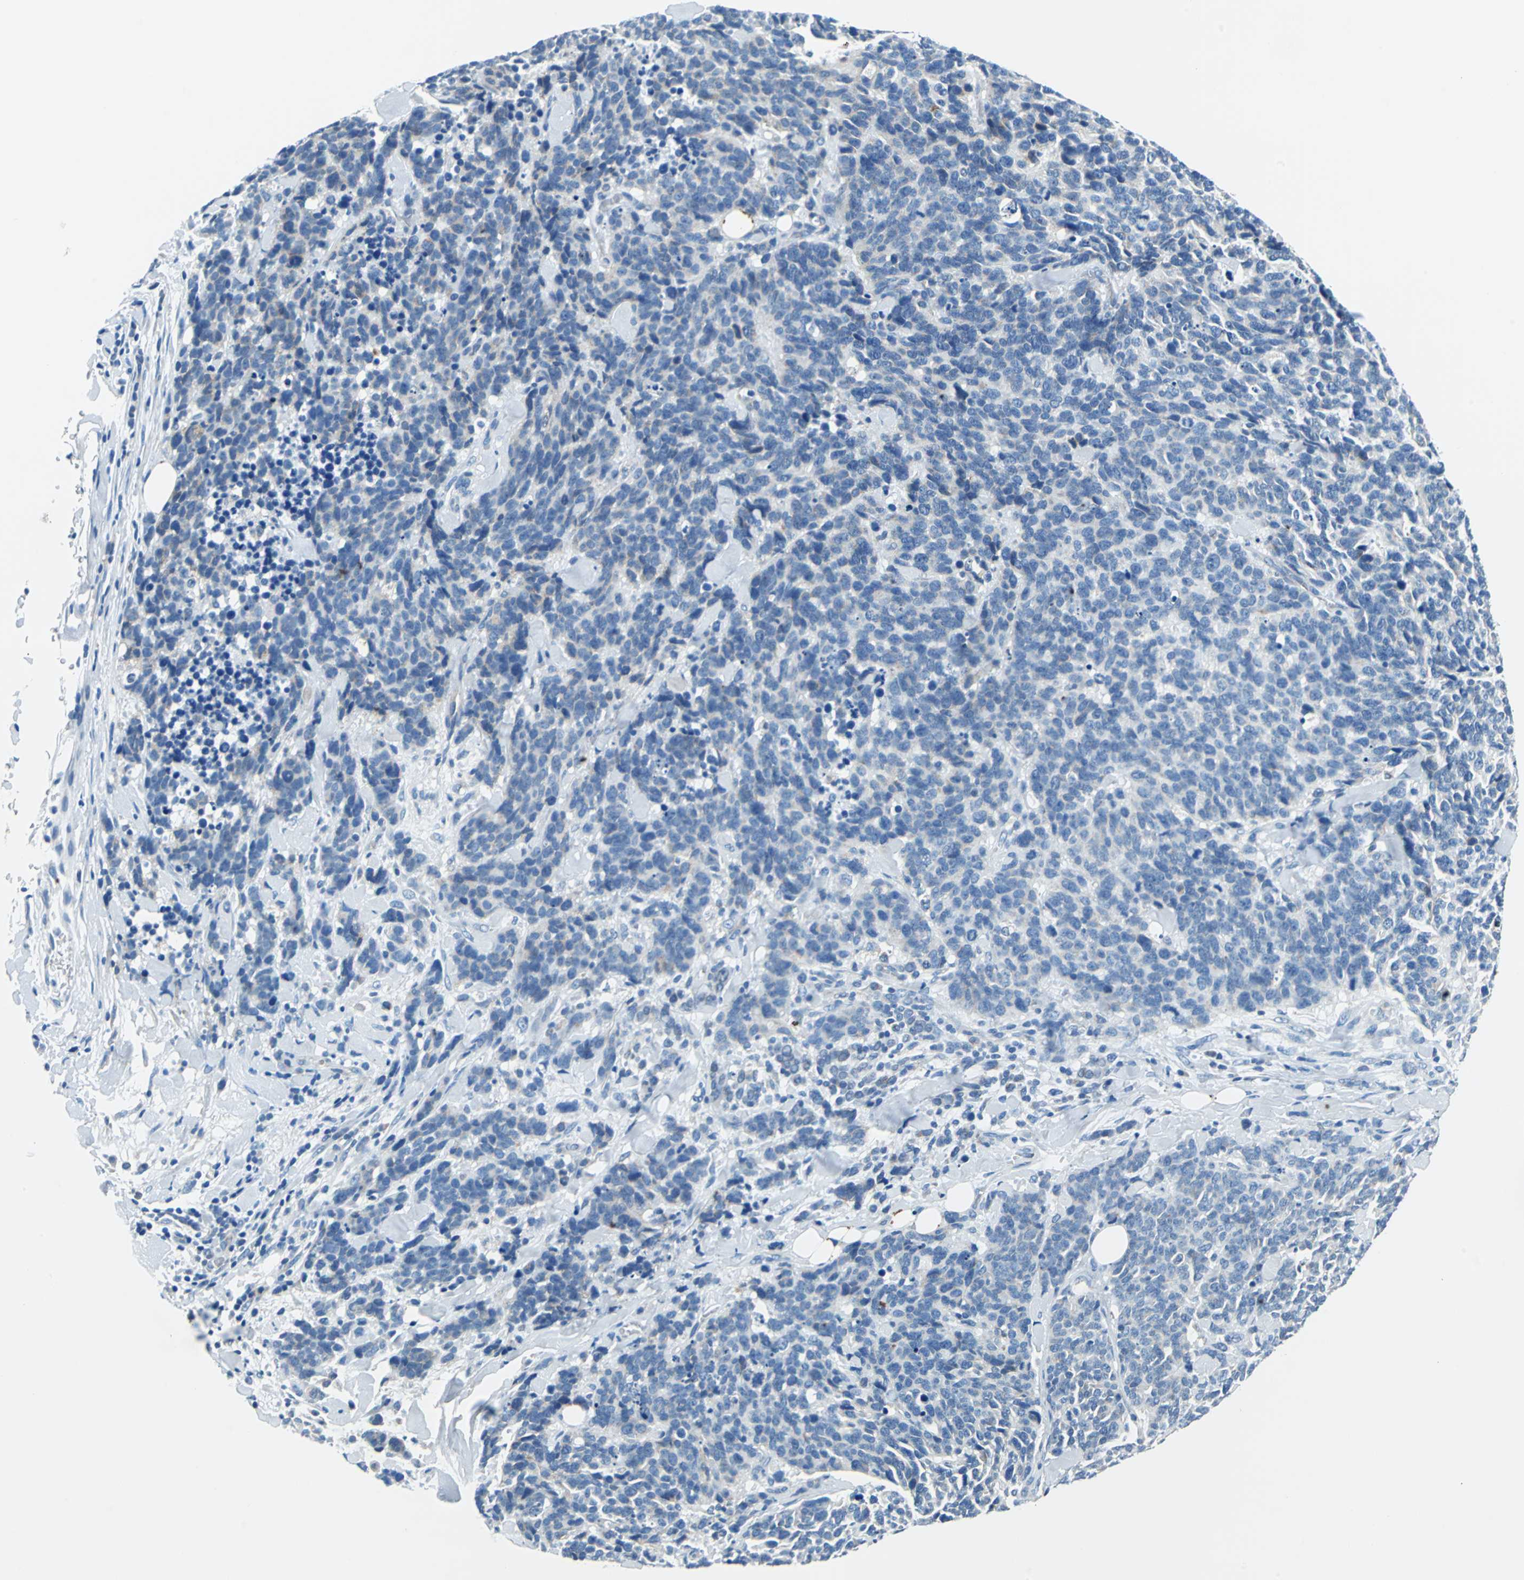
{"staining": {"intensity": "negative", "quantity": "none", "location": "none"}, "tissue": "lung cancer", "cell_type": "Tumor cells", "image_type": "cancer", "snomed": [{"axis": "morphology", "description": "Neoplasm, malignant, NOS"}, {"axis": "topography", "description": "Lung"}], "caption": "DAB immunohistochemical staining of neoplasm (malignant) (lung) displays no significant staining in tumor cells.", "gene": "TEX264", "patient": {"sex": "female", "age": 58}}